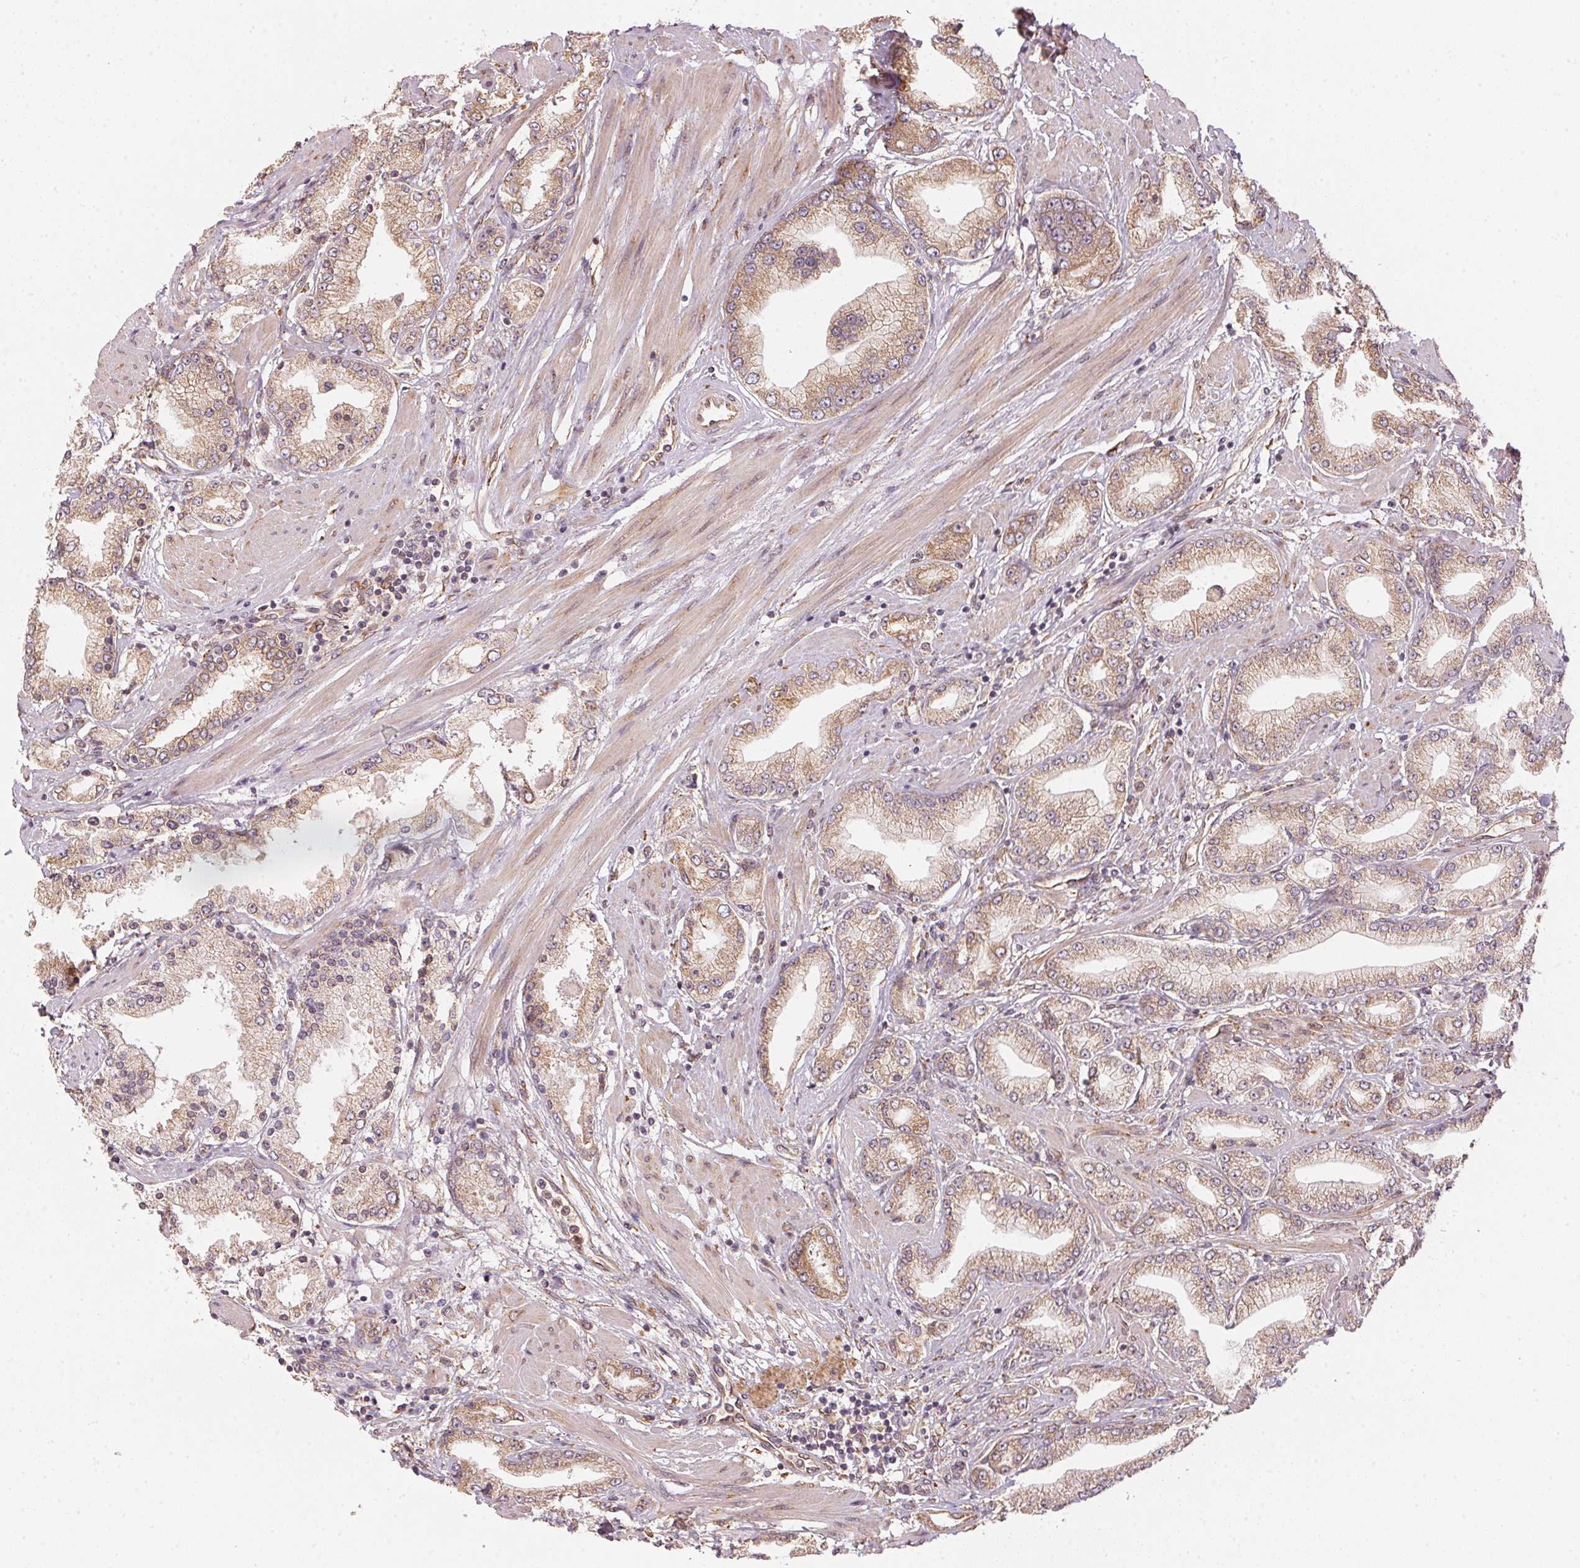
{"staining": {"intensity": "weak", "quantity": ">75%", "location": "cytoplasmic/membranous"}, "tissue": "prostate cancer", "cell_type": "Tumor cells", "image_type": "cancer", "snomed": [{"axis": "morphology", "description": "Adenocarcinoma, High grade"}, {"axis": "topography", "description": "Prostate"}], "caption": "Human adenocarcinoma (high-grade) (prostate) stained with a protein marker shows weak staining in tumor cells.", "gene": "STRN4", "patient": {"sex": "male", "age": 67}}